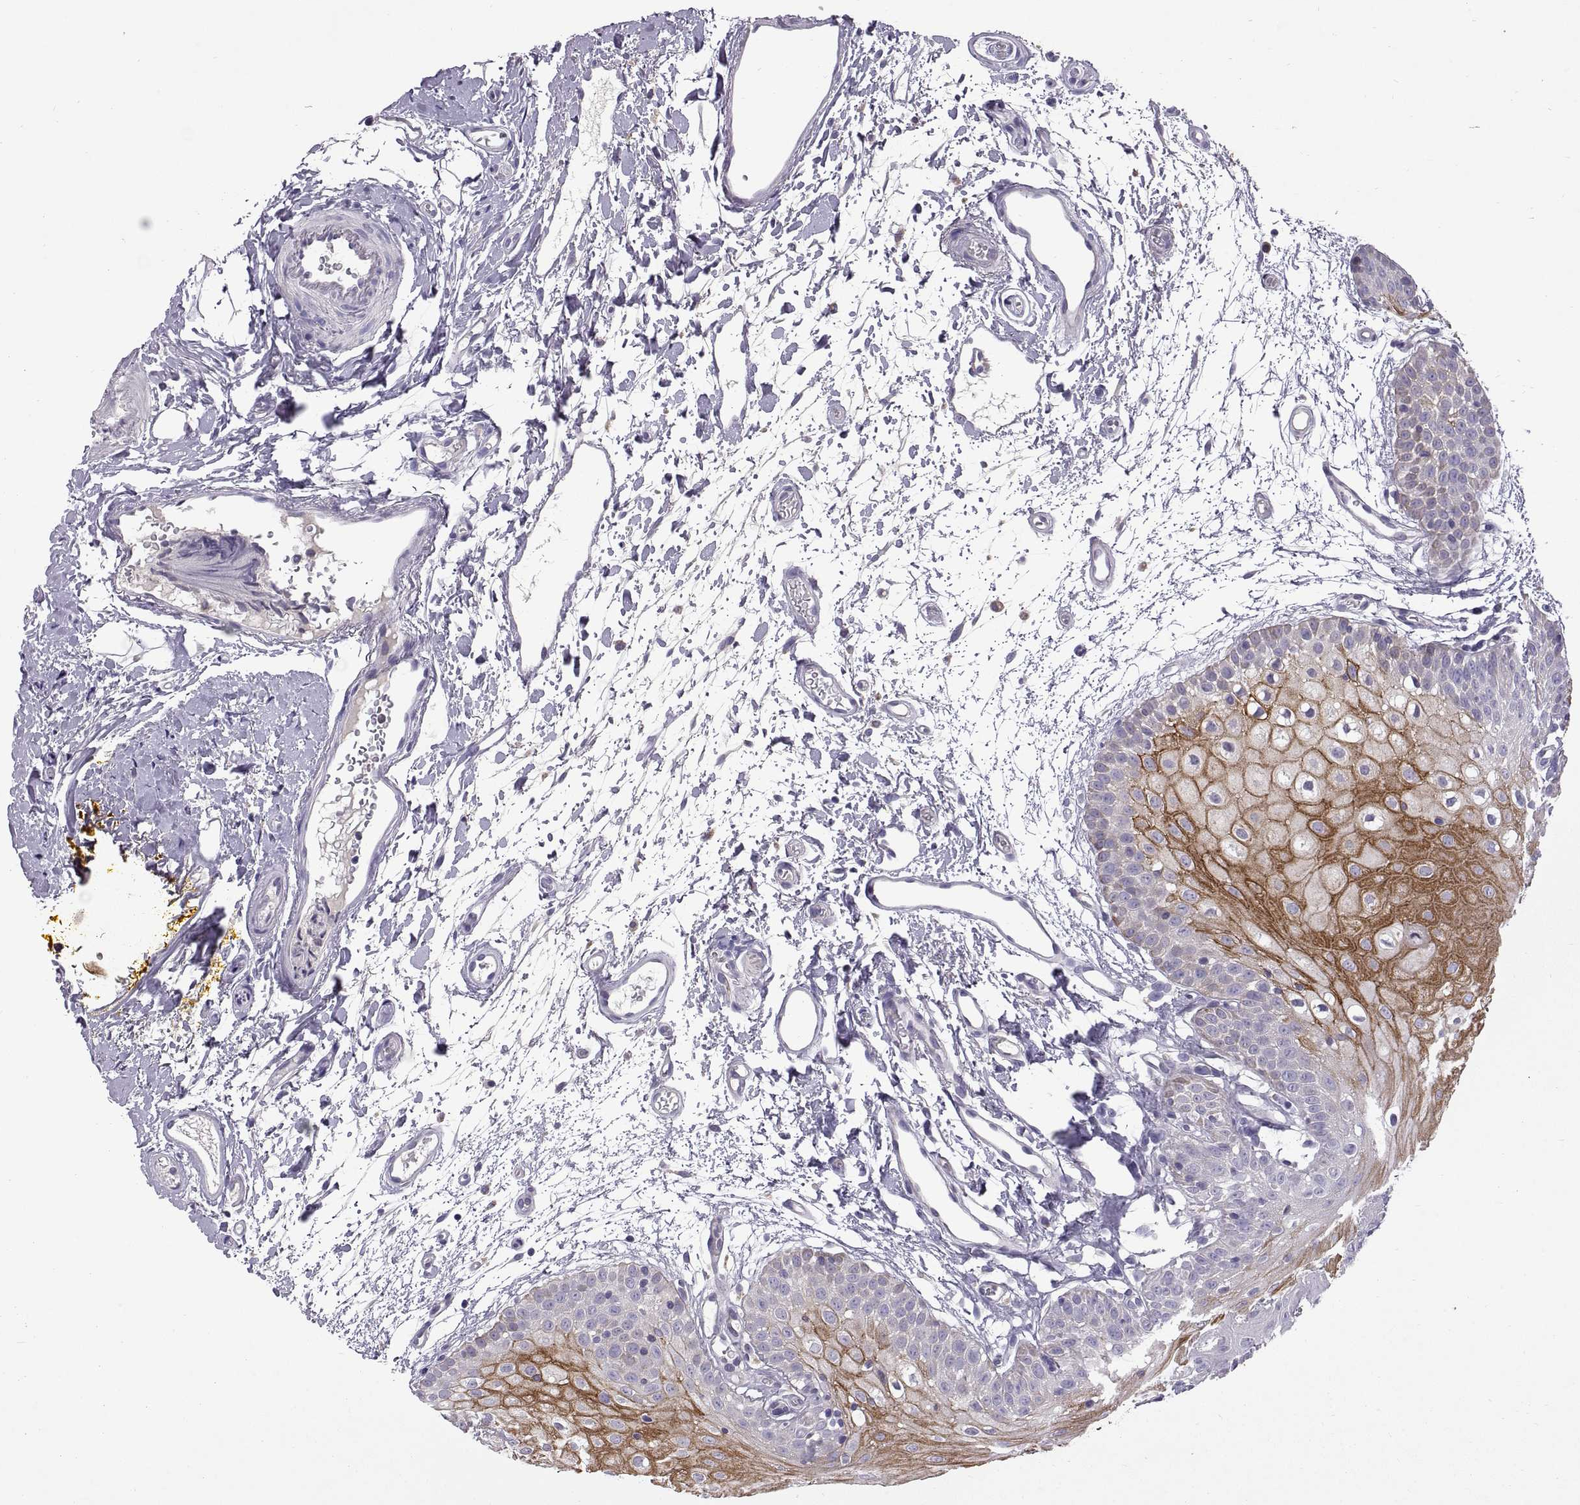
{"staining": {"intensity": "moderate", "quantity": "<25%", "location": "cytoplasmic/membranous"}, "tissue": "oral mucosa", "cell_type": "Squamous epithelial cells", "image_type": "normal", "snomed": [{"axis": "morphology", "description": "Normal tissue, NOS"}, {"axis": "morphology", "description": "Squamous cell carcinoma, NOS"}, {"axis": "topography", "description": "Oral tissue"}, {"axis": "topography", "description": "Head-Neck"}], "caption": "An immunohistochemistry photomicrograph of normal tissue is shown. Protein staining in brown labels moderate cytoplasmic/membranous positivity in oral mucosa within squamous epithelial cells.", "gene": "ARSL", "patient": {"sex": "female", "age": 75}}